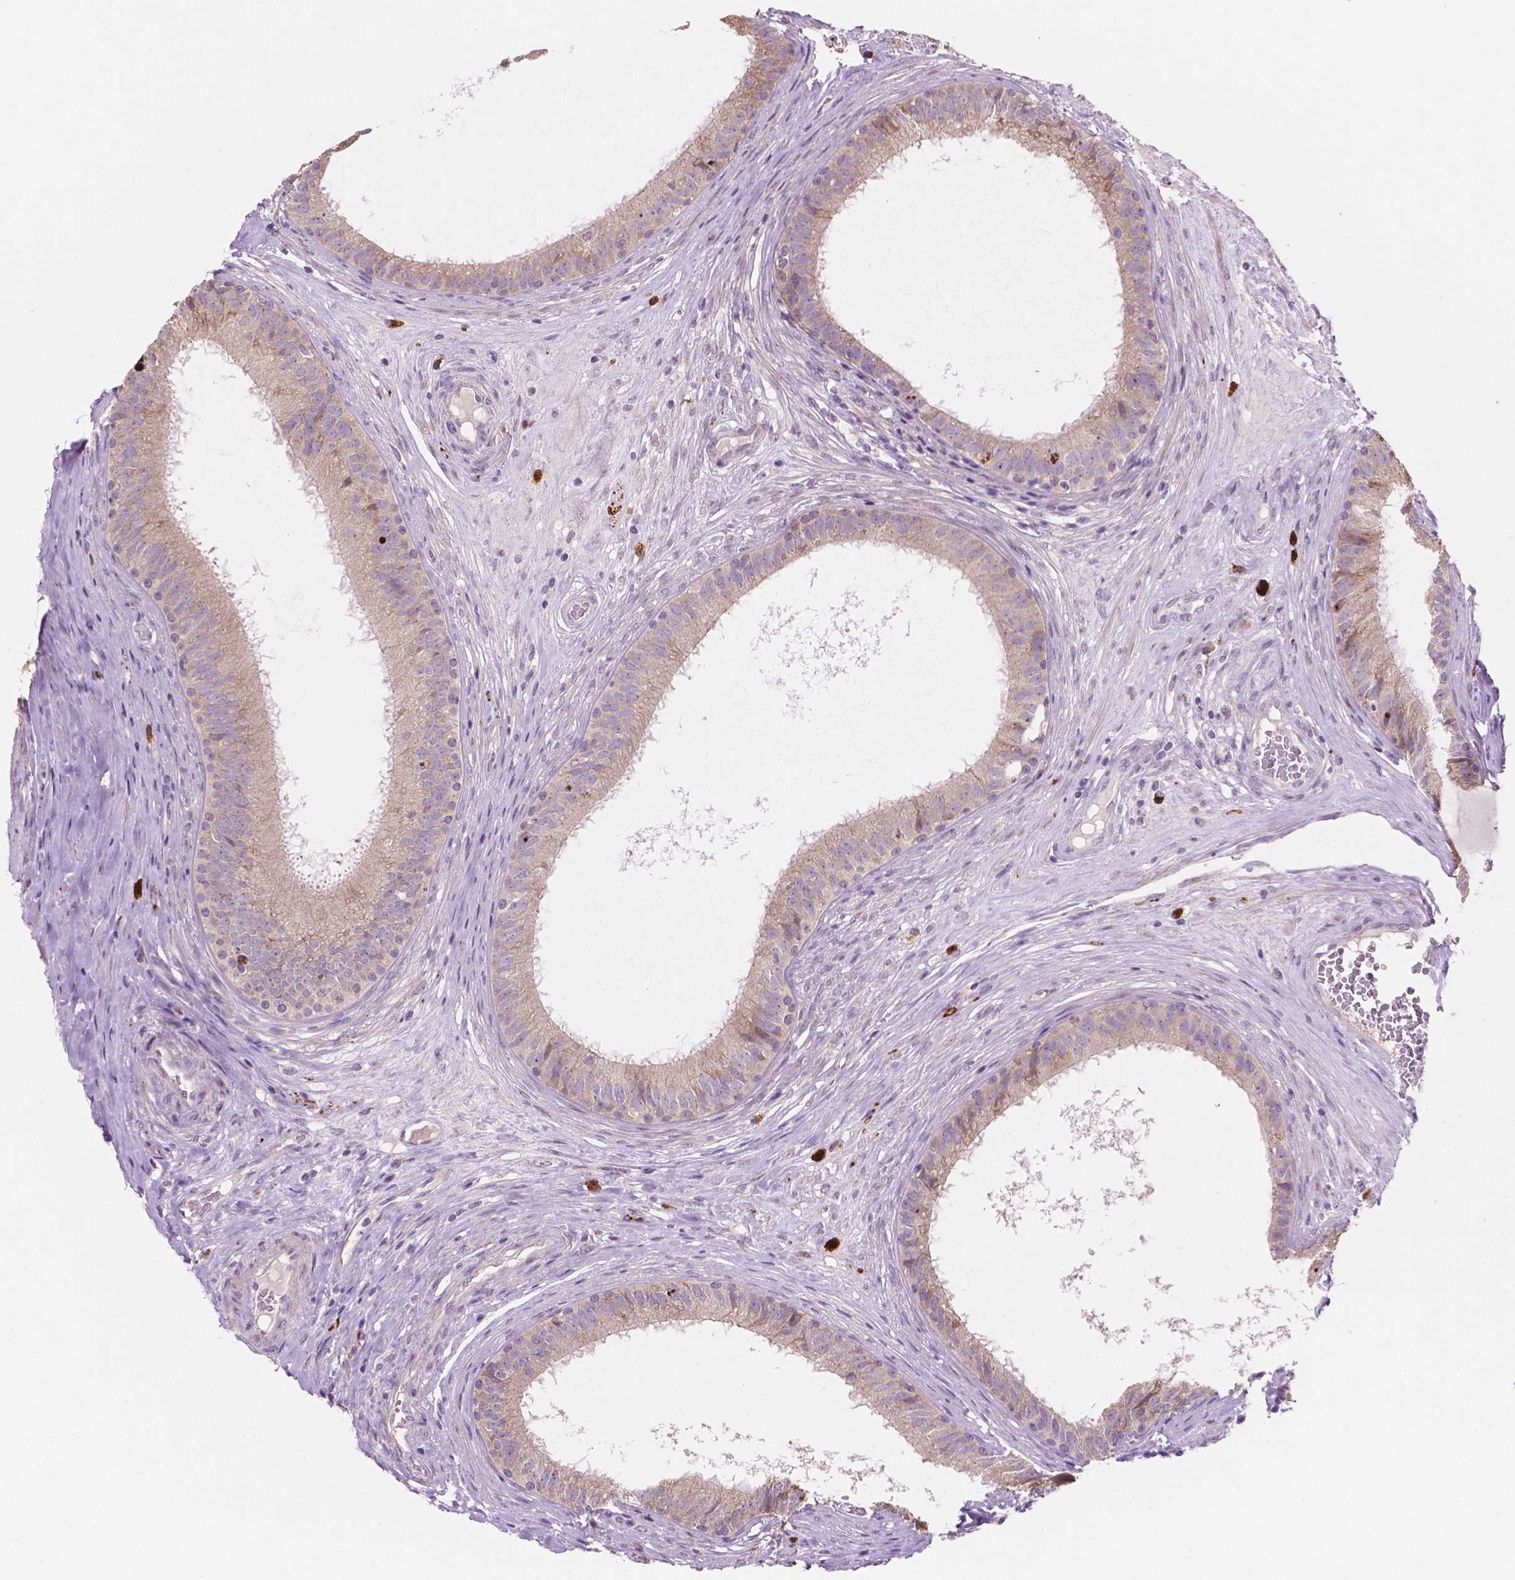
{"staining": {"intensity": "negative", "quantity": "none", "location": "none"}, "tissue": "epididymis", "cell_type": "Glandular cells", "image_type": "normal", "snomed": [{"axis": "morphology", "description": "Normal tissue, NOS"}, {"axis": "topography", "description": "Epididymis"}], "caption": "Glandular cells are negative for brown protein staining in normal epididymis. (Stains: DAB (3,3'-diaminobenzidine) IHC with hematoxylin counter stain, Microscopy: brightfield microscopy at high magnification).", "gene": "LRP1B", "patient": {"sex": "male", "age": 59}}